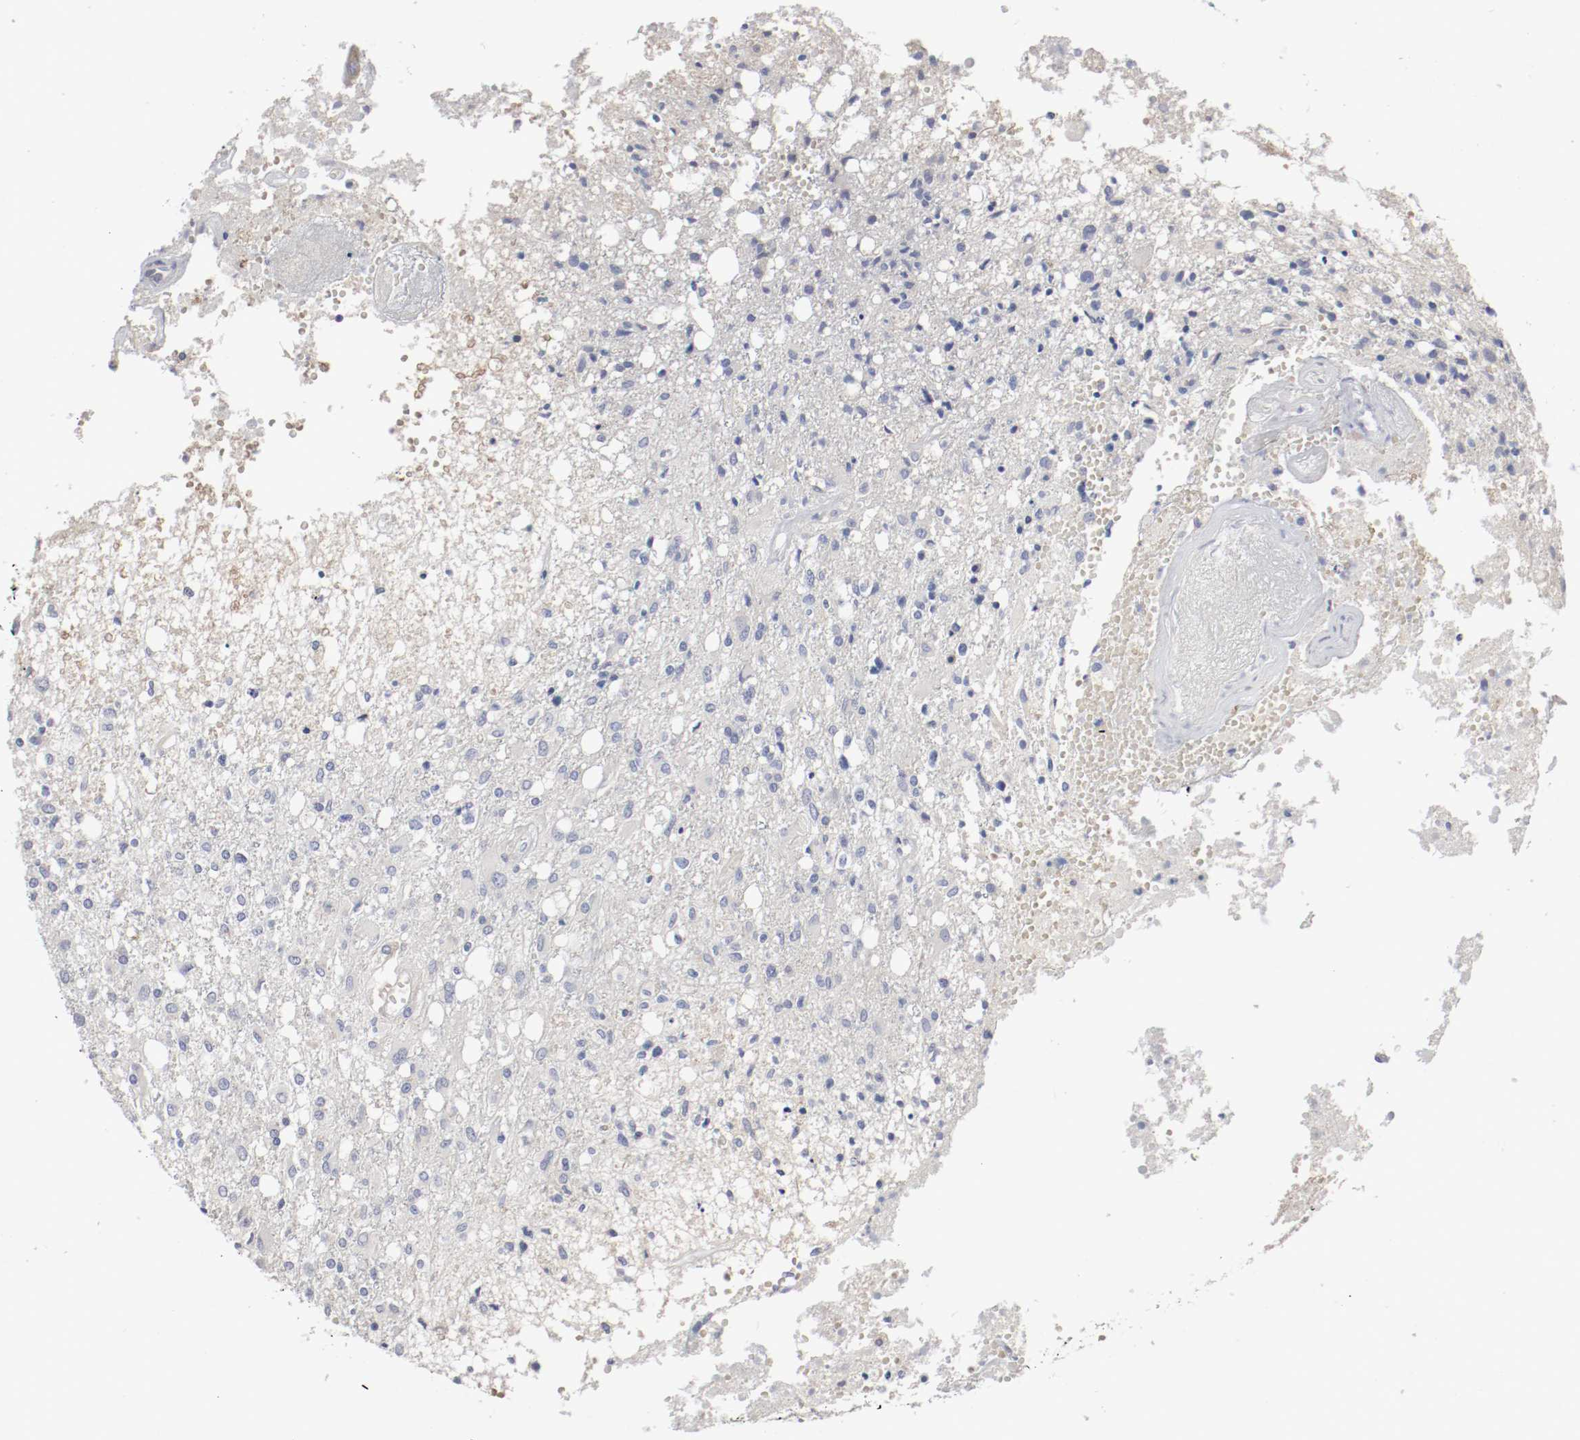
{"staining": {"intensity": "negative", "quantity": "none", "location": "none"}, "tissue": "glioma", "cell_type": "Tumor cells", "image_type": "cancer", "snomed": [{"axis": "morphology", "description": "Glioma, malignant, High grade"}, {"axis": "topography", "description": "Cerebral cortex"}], "caption": "The immunohistochemistry (IHC) micrograph has no significant expression in tumor cells of glioma tissue.", "gene": "FGFBP1", "patient": {"sex": "male", "age": 76}}